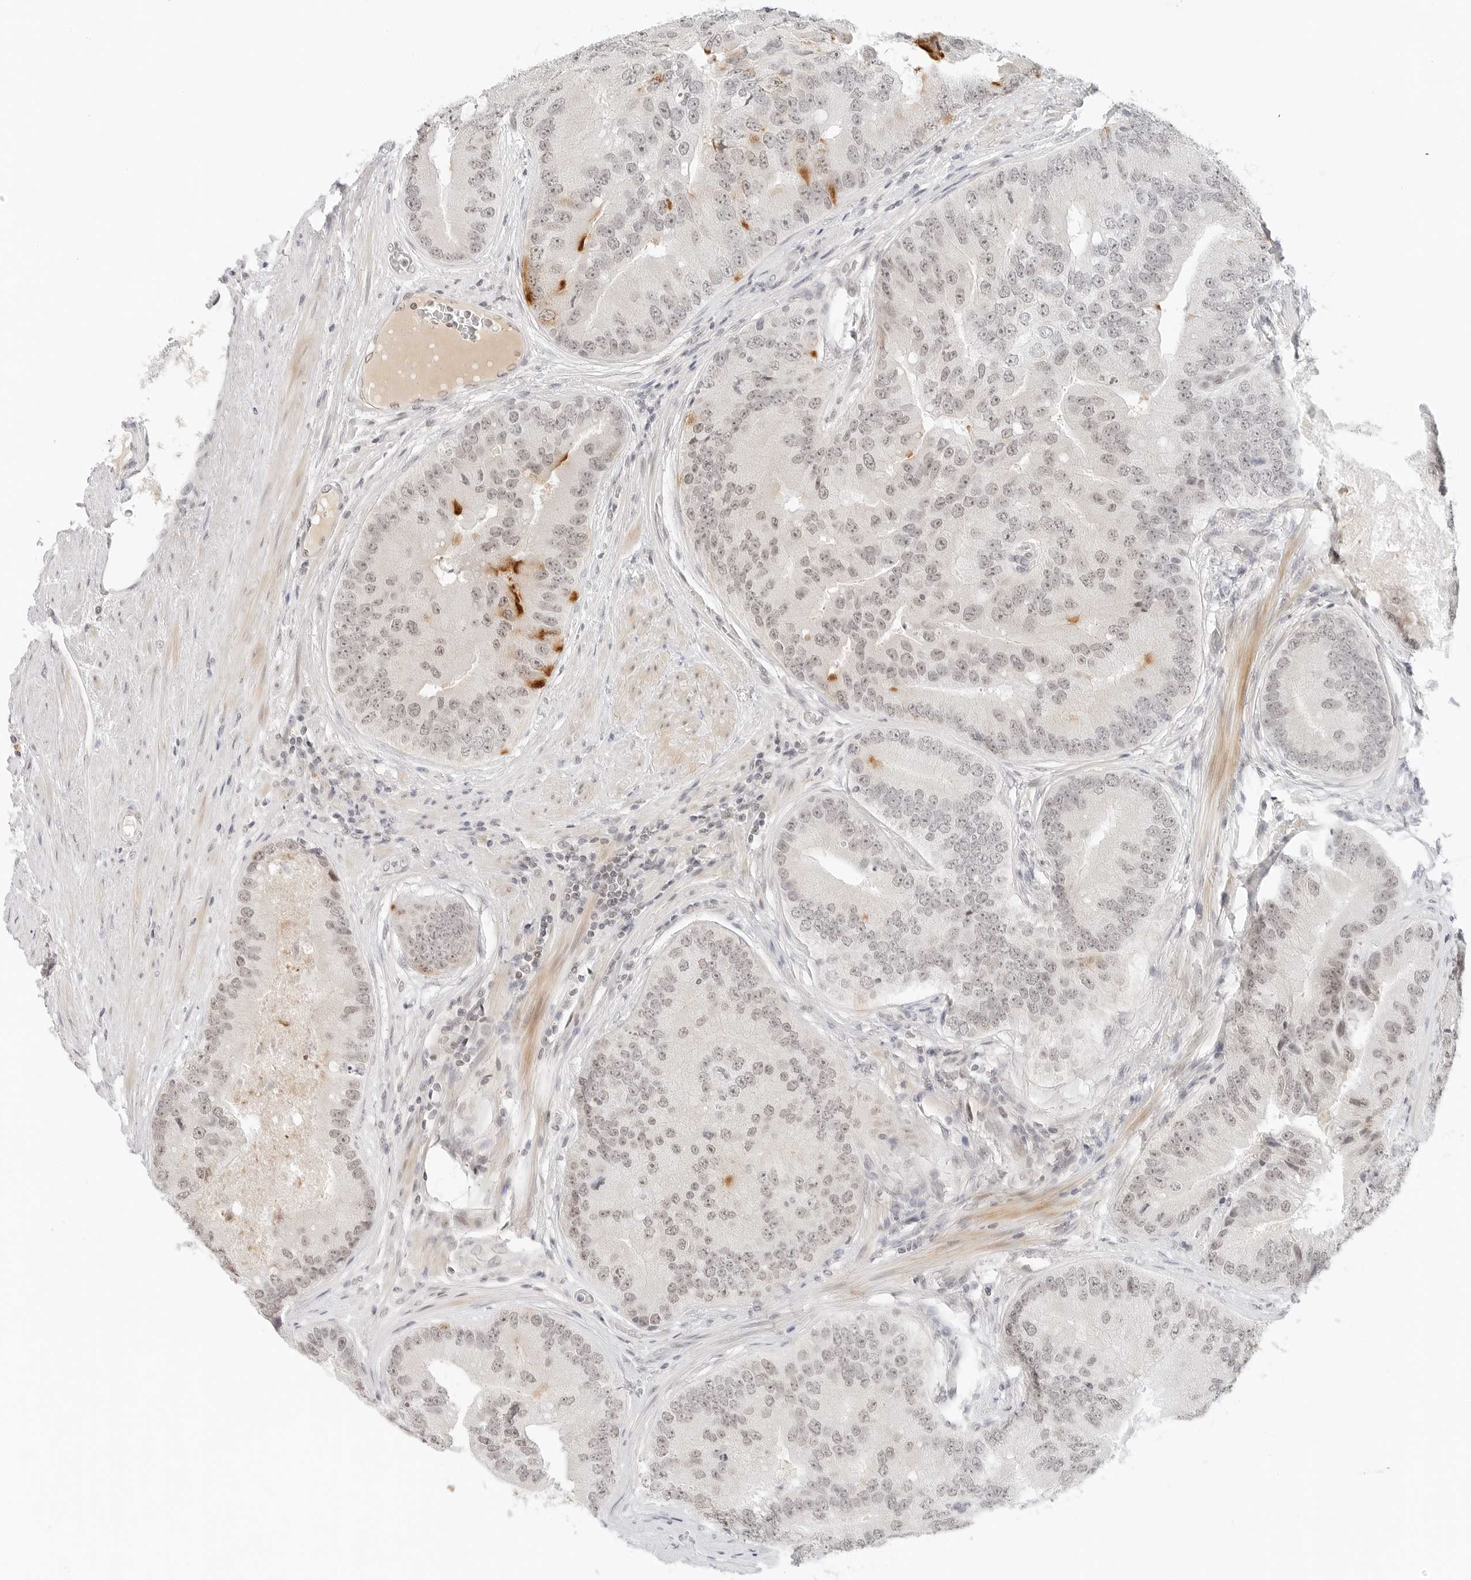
{"staining": {"intensity": "moderate", "quantity": "<25%", "location": "cytoplasmic/membranous"}, "tissue": "prostate cancer", "cell_type": "Tumor cells", "image_type": "cancer", "snomed": [{"axis": "morphology", "description": "Adenocarcinoma, High grade"}, {"axis": "topography", "description": "Prostate"}], "caption": "Protein expression analysis of human prostate cancer reveals moderate cytoplasmic/membranous expression in approximately <25% of tumor cells.", "gene": "NEO1", "patient": {"sex": "male", "age": 70}}